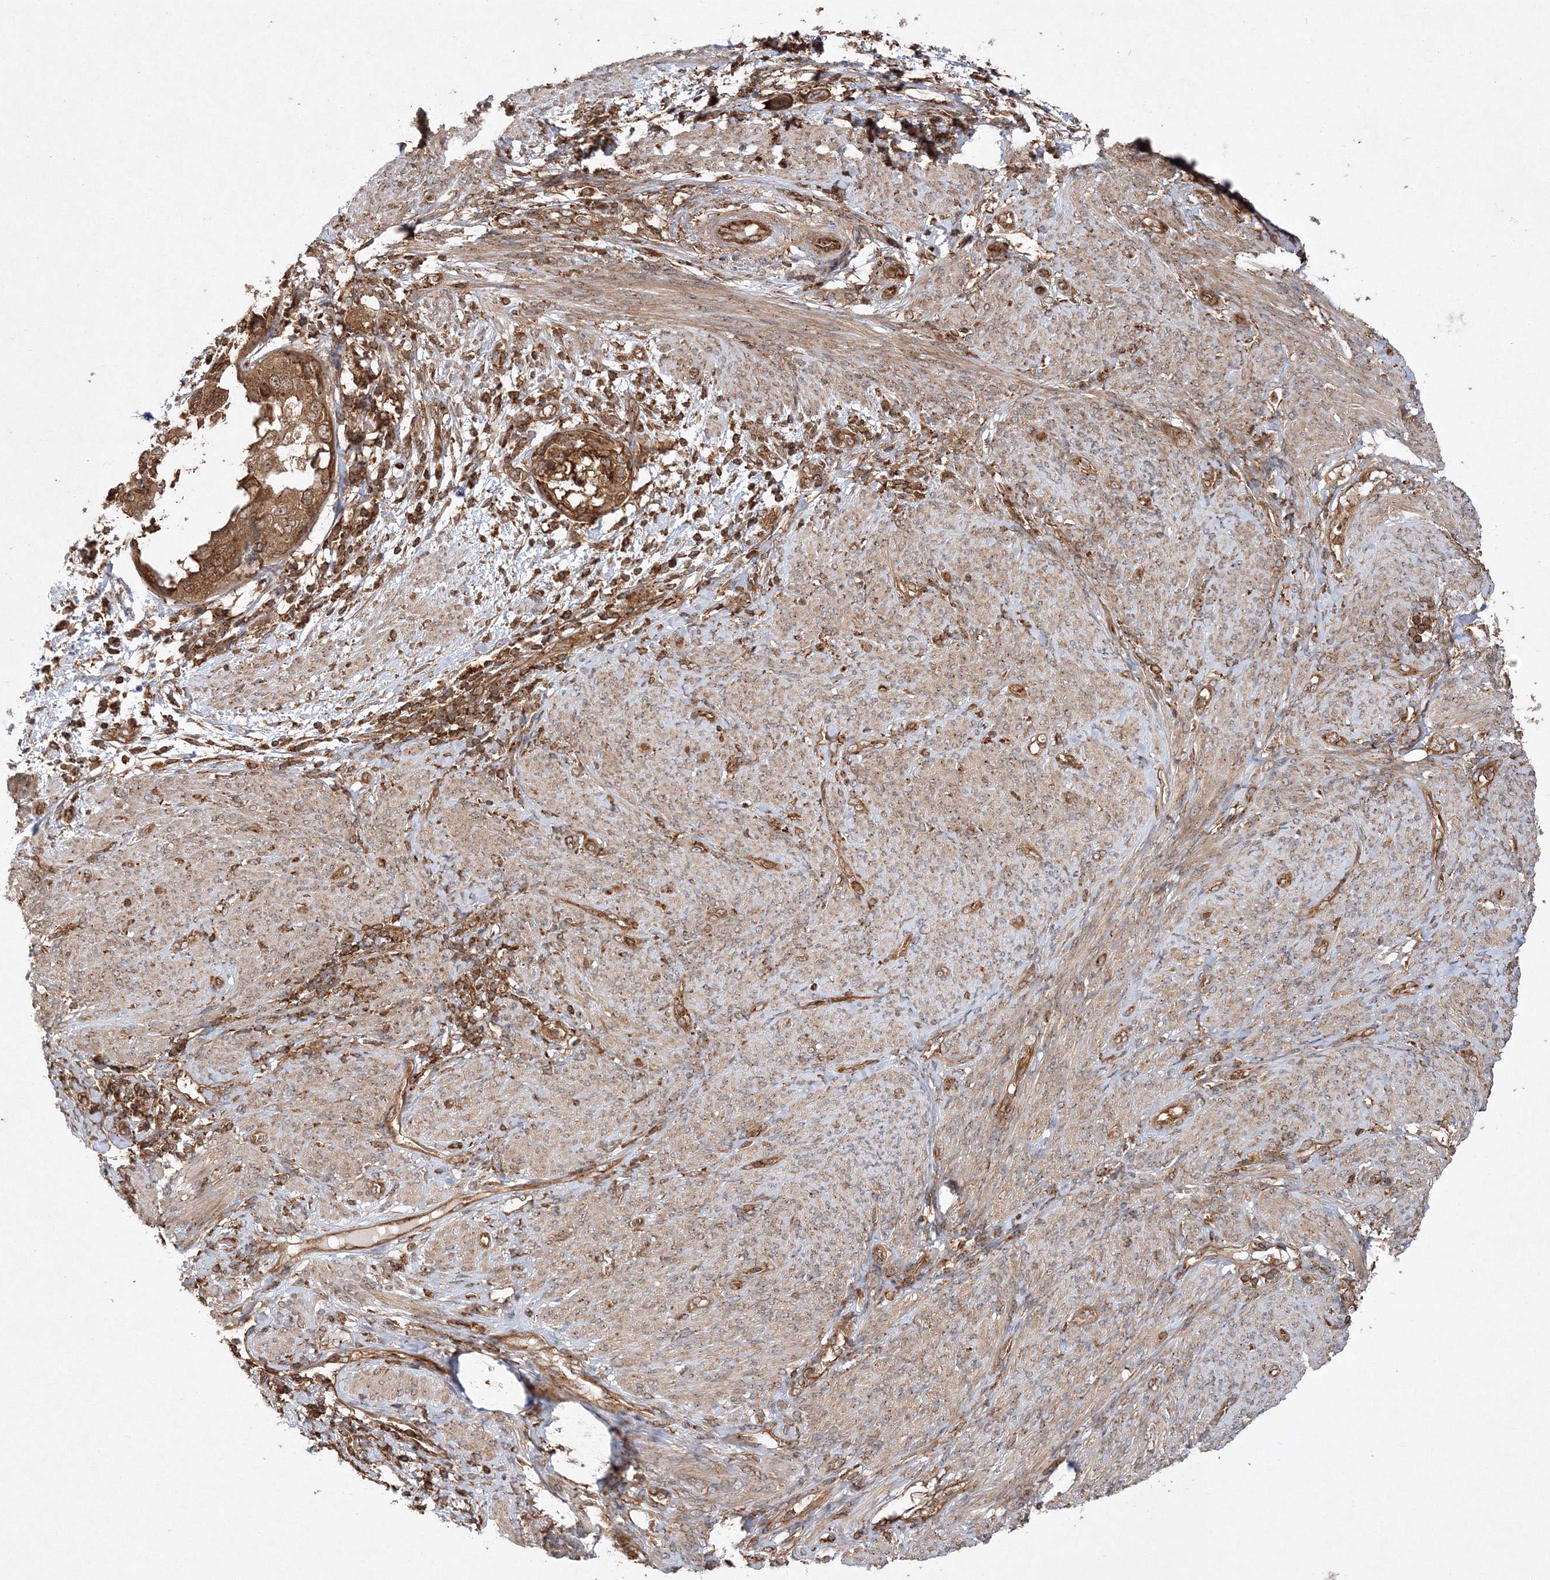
{"staining": {"intensity": "moderate", "quantity": ">75%", "location": "cytoplasmic/membranous"}, "tissue": "endometrial cancer", "cell_type": "Tumor cells", "image_type": "cancer", "snomed": [{"axis": "morphology", "description": "Adenocarcinoma, NOS"}, {"axis": "topography", "description": "Endometrium"}], "caption": "Protein expression analysis of endometrial adenocarcinoma shows moderate cytoplasmic/membranous positivity in approximately >75% of tumor cells.", "gene": "WDR37", "patient": {"sex": "female", "age": 85}}